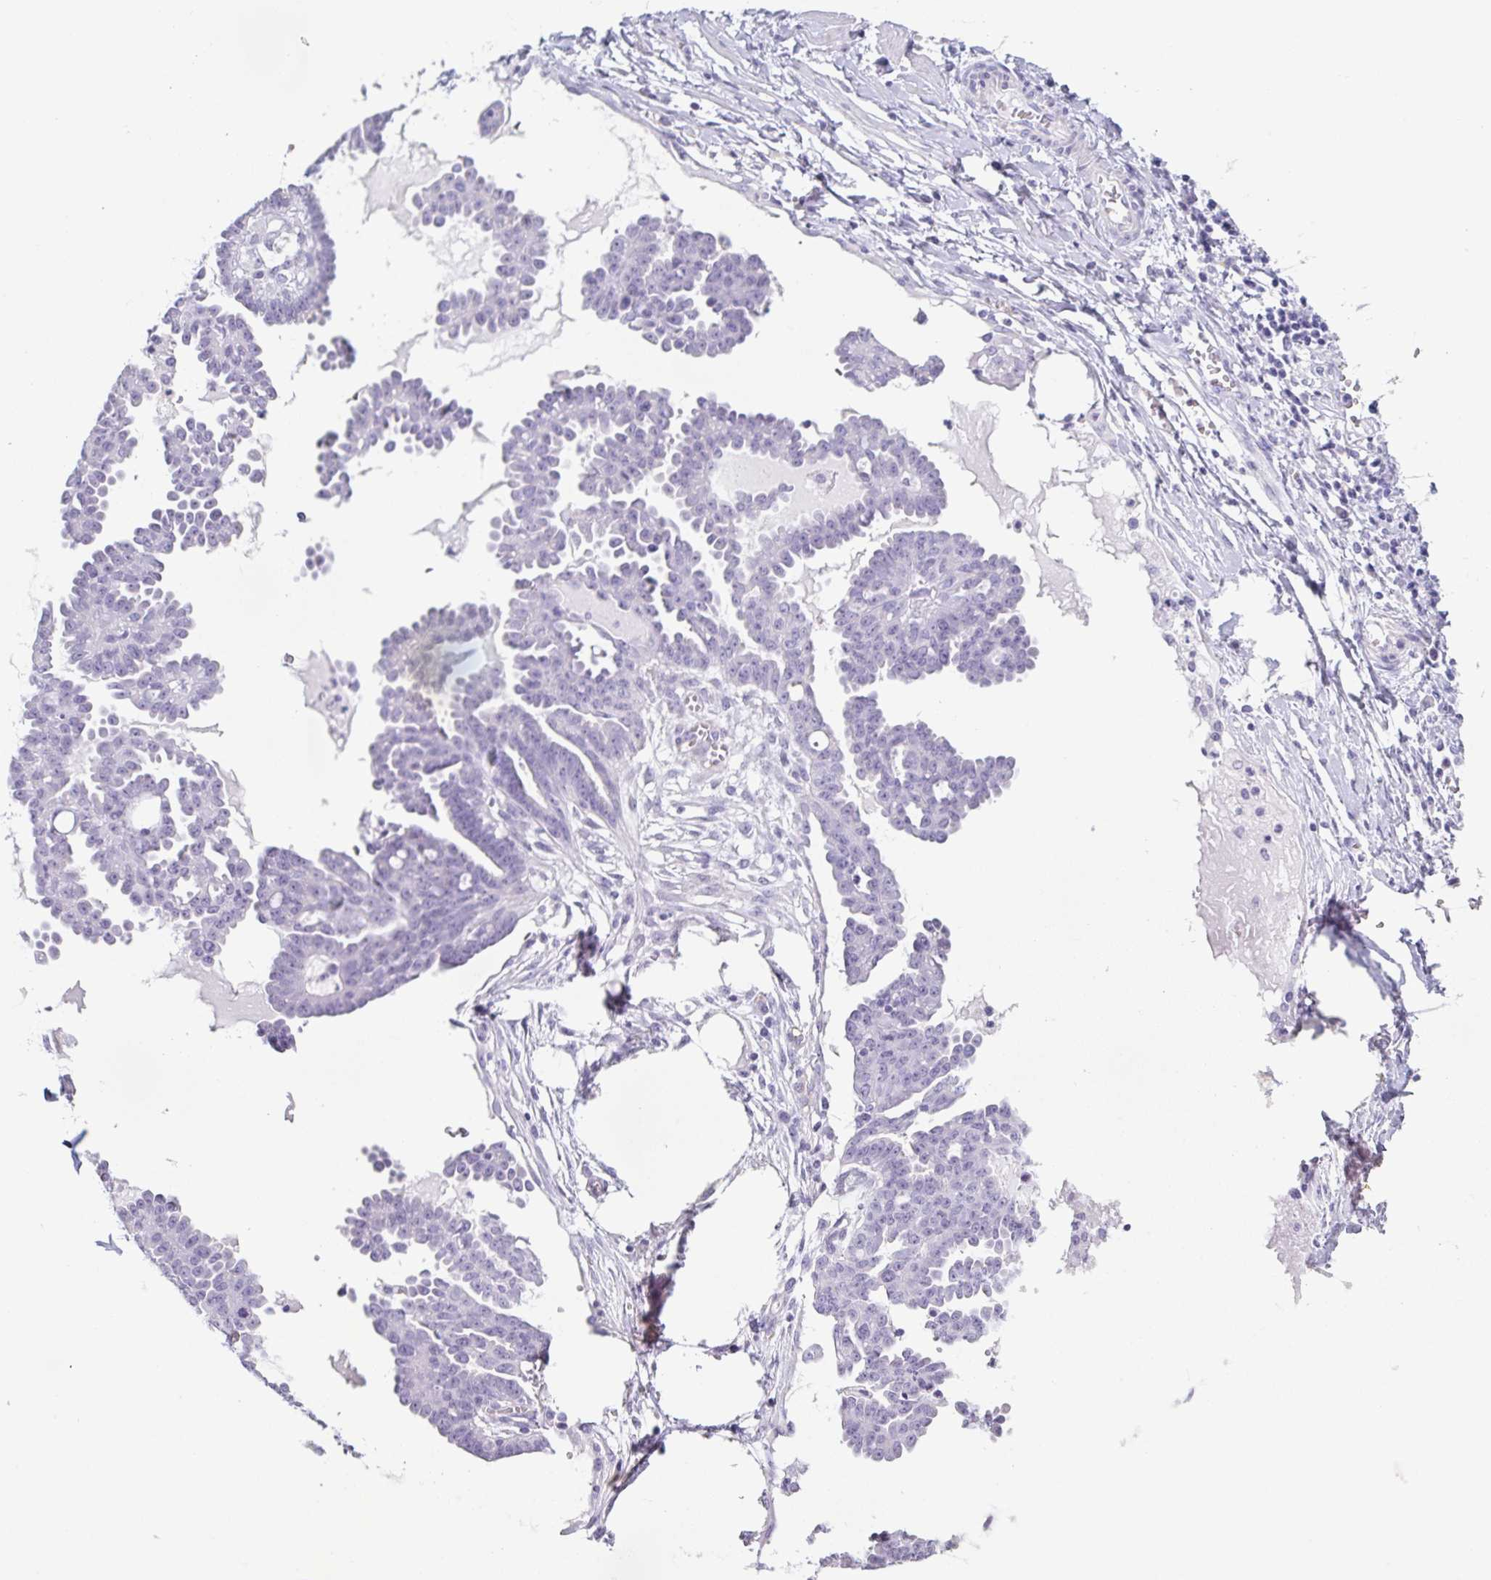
{"staining": {"intensity": "negative", "quantity": "none", "location": "none"}, "tissue": "ovarian cancer", "cell_type": "Tumor cells", "image_type": "cancer", "snomed": [{"axis": "morphology", "description": "Cystadenocarcinoma, serous, NOS"}, {"axis": "topography", "description": "Ovary"}], "caption": "Protein analysis of serous cystadenocarcinoma (ovarian) demonstrates no significant expression in tumor cells. (IHC, brightfield microscopy, high magnification).", "gene": "PRR27", "patient": {"sex": "female", "age": 71}}